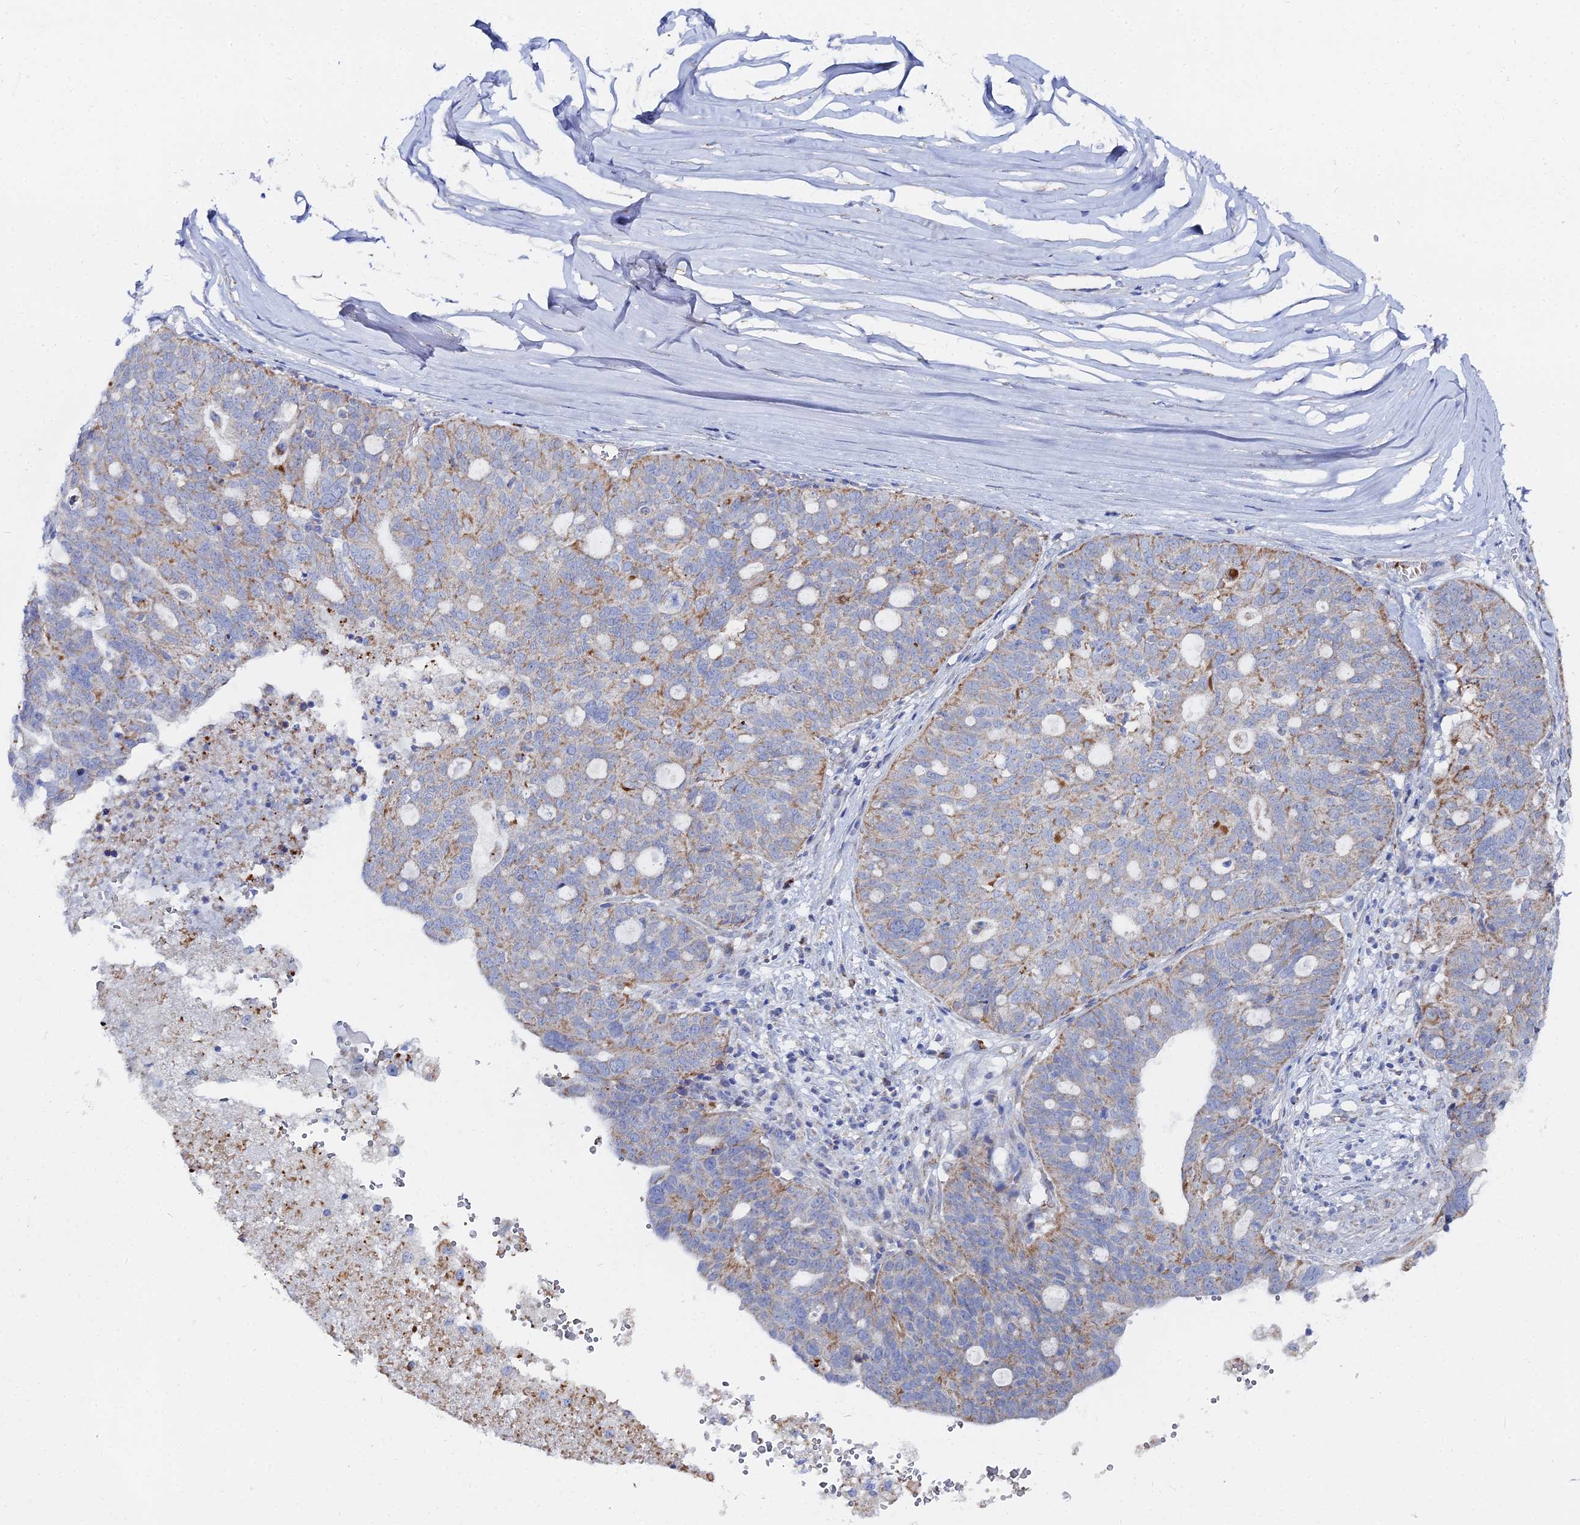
{"staining": {"intensity": "moderate", "quantity": "25%-75%", "location": "cytoplasmic/membranous"}, "tissue": "ovarian cancer", "cell_type": "Tumor cells", "image_type": "cancer", "snomed": [{"axis": "morphology", "description": "Cystadenocarcinoma, serous, NOS"}, {"axis": "topography", "description": "Ovary"}], "caption": "Immunohistochemical staining of human ovarian serous cystadenocarcinoma demonstrates moderate cytoplasmic/membranous protein positivity in approximately 25%-75% of tumor cells. (Stains: DAB (3,3'-diaminobenzidine) in brown, nuclei in blue, Microscopy: brightfield microscopy at high magnification).", "gene": "MPC1", "patient": {"sex": "female", "age": 59}}